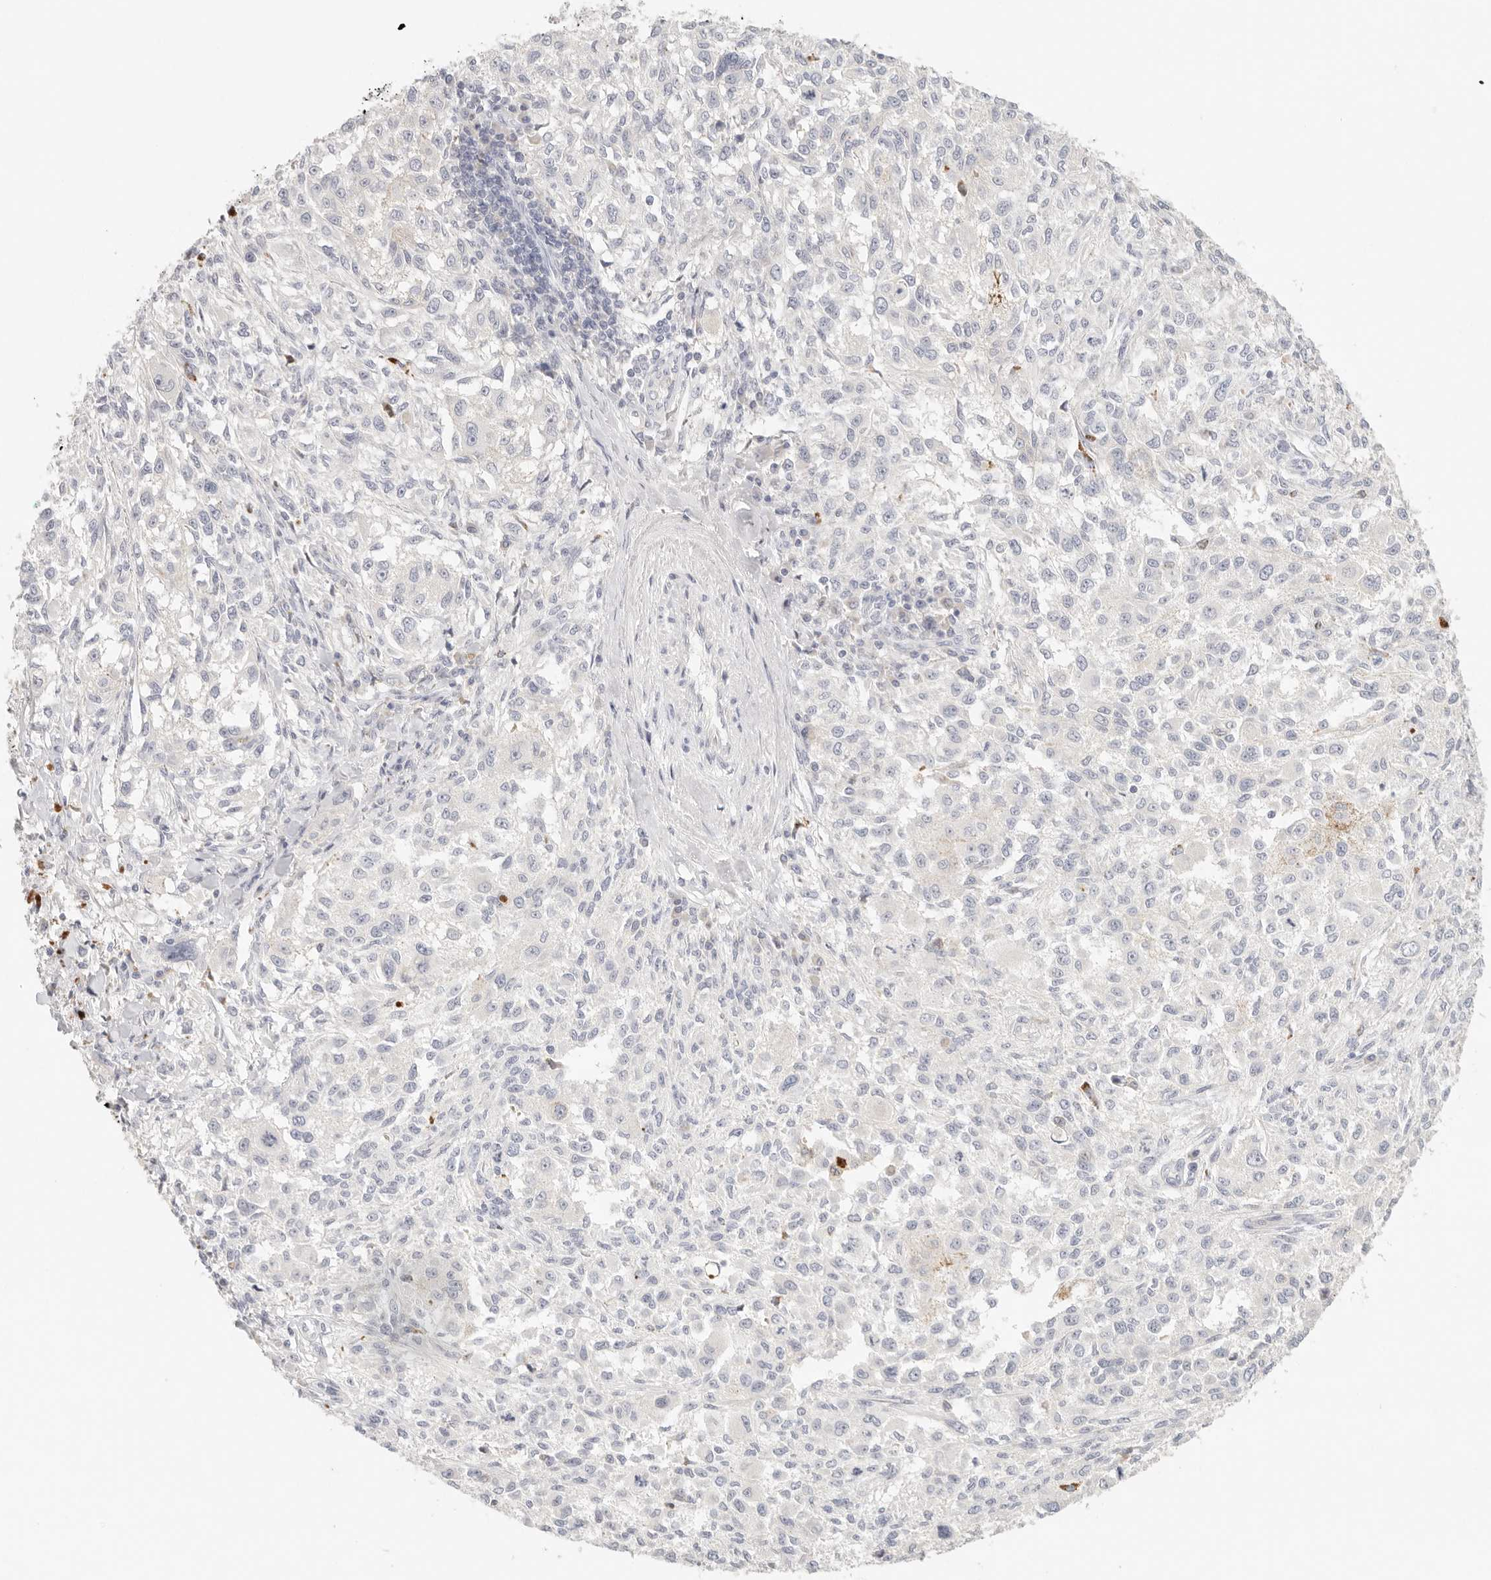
{"staining": {"intensity": "negative", "quantity": "none", "location": "none"}, "tissue": "melanoma", "cell_type": "Tumor cells", "image_type": "cancer", "snomed": [{"axis": "morphology", "description": "Necrosis, NOS"}, {"axis": "morphology", "description": "Malignant melanoma, NOS"}, {"axis": "topography", "description": "Skin"}], "caption": "There is no significant expression in tumor cells of malignant melanoma.", "gene": "CEP120", "patient": {"sex": "female", "age": 87}}